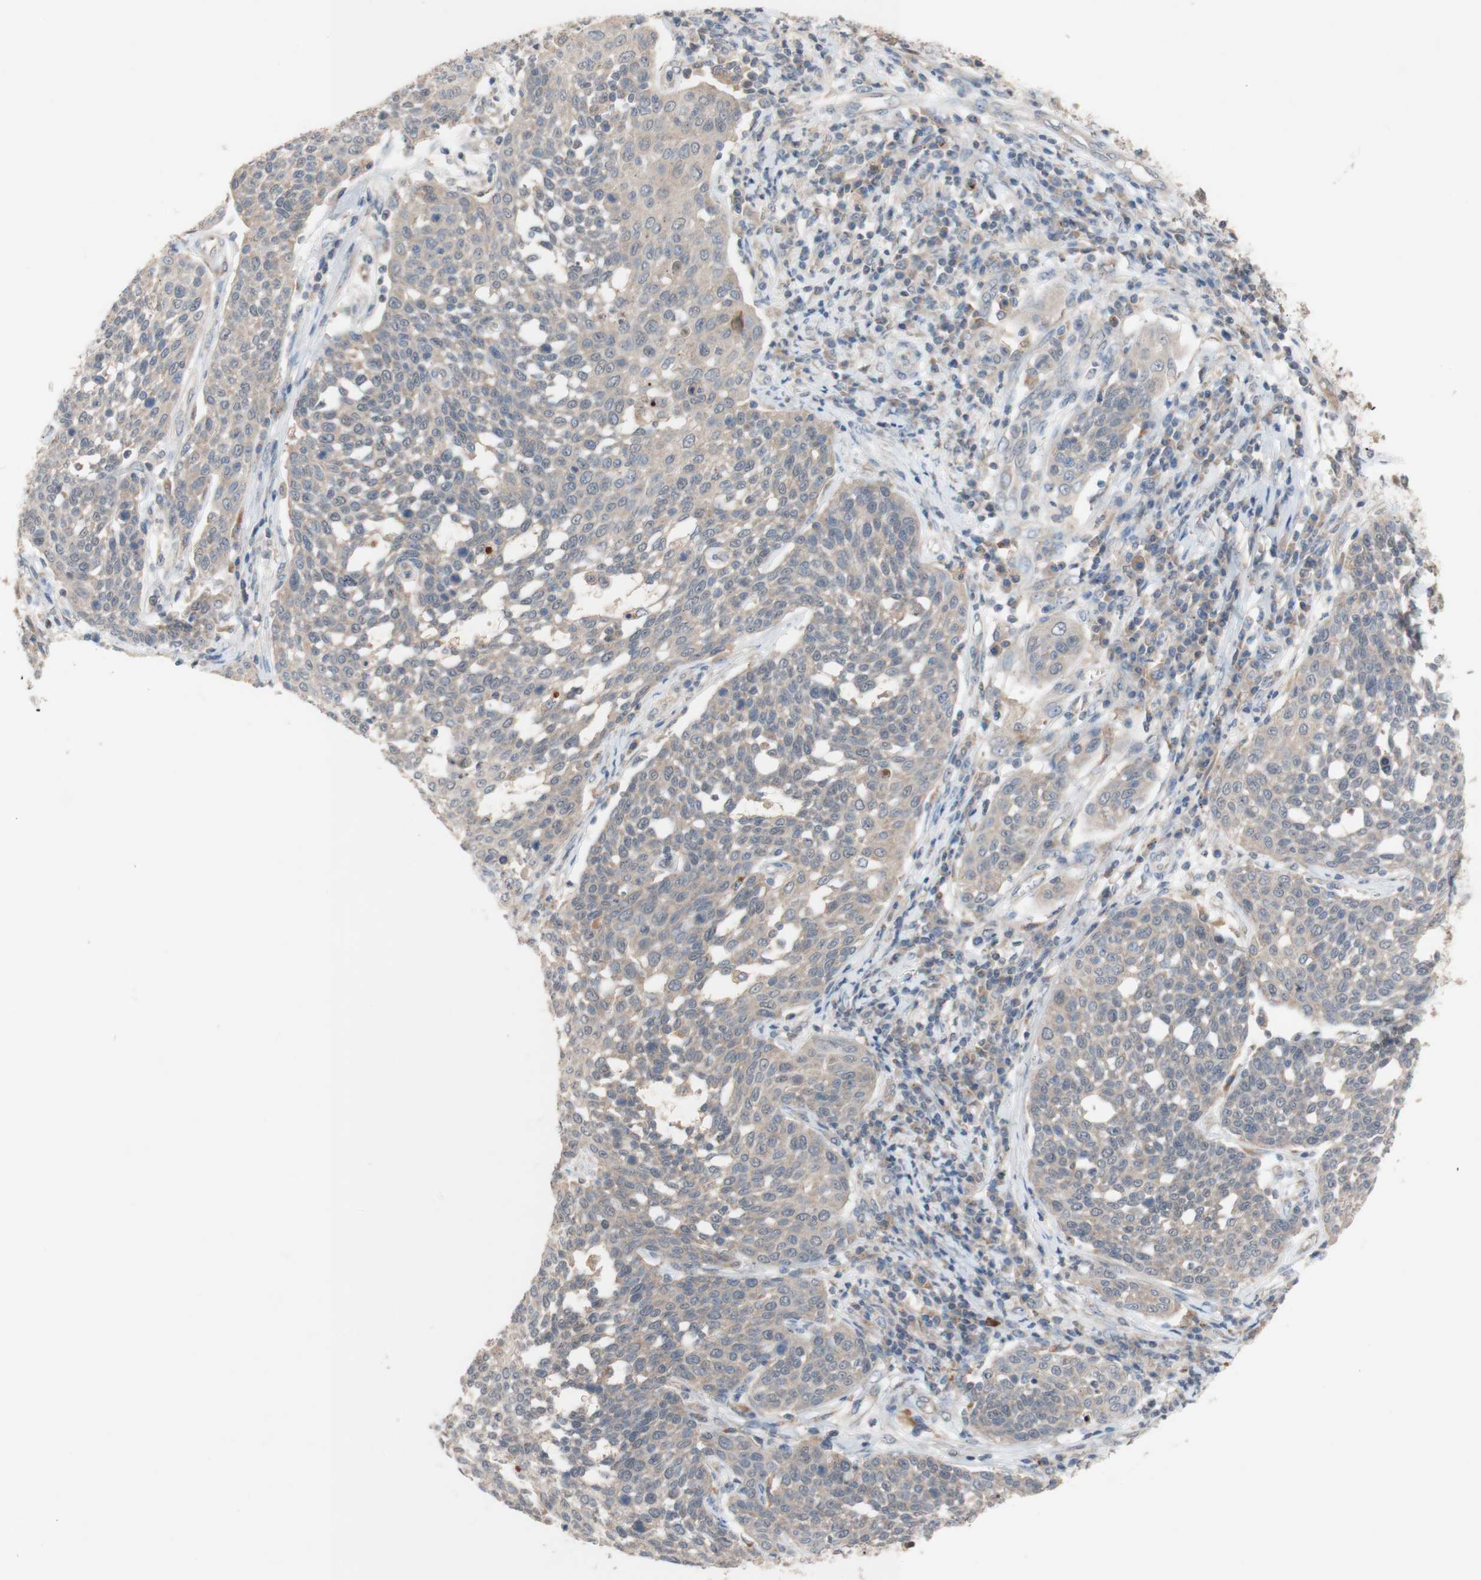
{"staining": {"intensity": "weak", "quantity": "25%-75%", "location": "cytoplasmic/membranous"}, "tissue": "cervical cancer", "cell_type": "Tumor cells", "image_type": "cancer", "snomed": [{"axis": "morphology", "description": "Squamous cell carcinoma, NOS"}, {"axis": "topography", "description": "Cervix"}], "caption": "This is a photomicrograph of IHC staining of squamous cell carcinoma (cervical), which shows weak staining in the cytoplasmic/membranous of tumor cells.", "gene": "PEX2", "patient": {"sex": "female", "age": 34}}